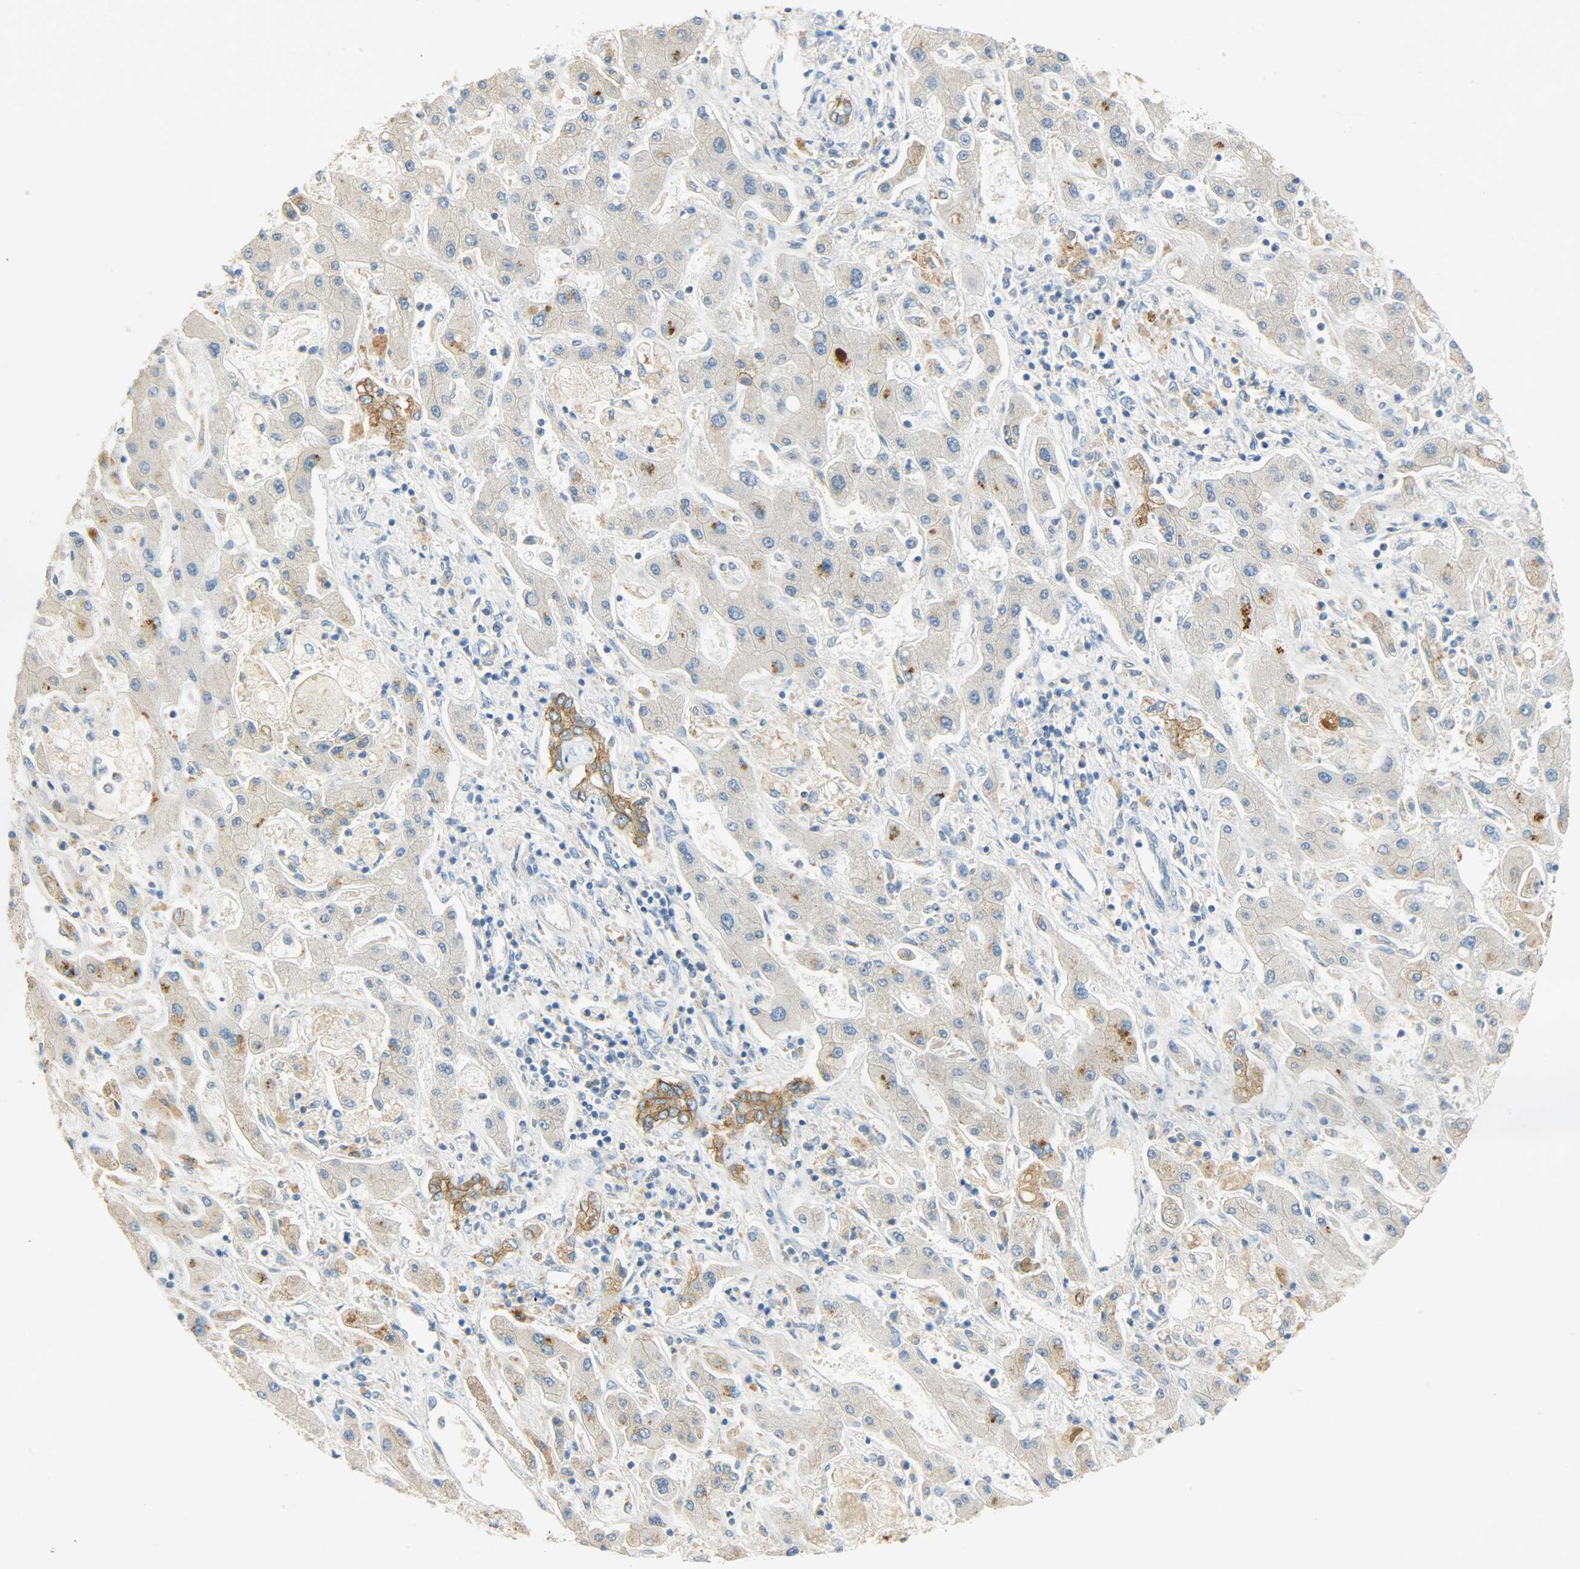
{"staining": {"intensity": "strong", "quantity": ">75%", "location": "cytoplasmic/membranous"}, "tissue": "liver cancer", "cell_type": "Tumor cells", "image_type": "cancer", "snomed": [{"axis": "morphology", "description": "Cholangiocarcinoma"}, {"axis": "topography", "description": "Liver"}], "caption": "Immunohistochemical staining of human cholangiocarcinoma (liver) demonstrates high levels of strong cytoplasmic/membranous protein expression in approximately >75% of tumor cells.", "gene": "DSG2", "patient": {"sex": "male", "age": 50}}